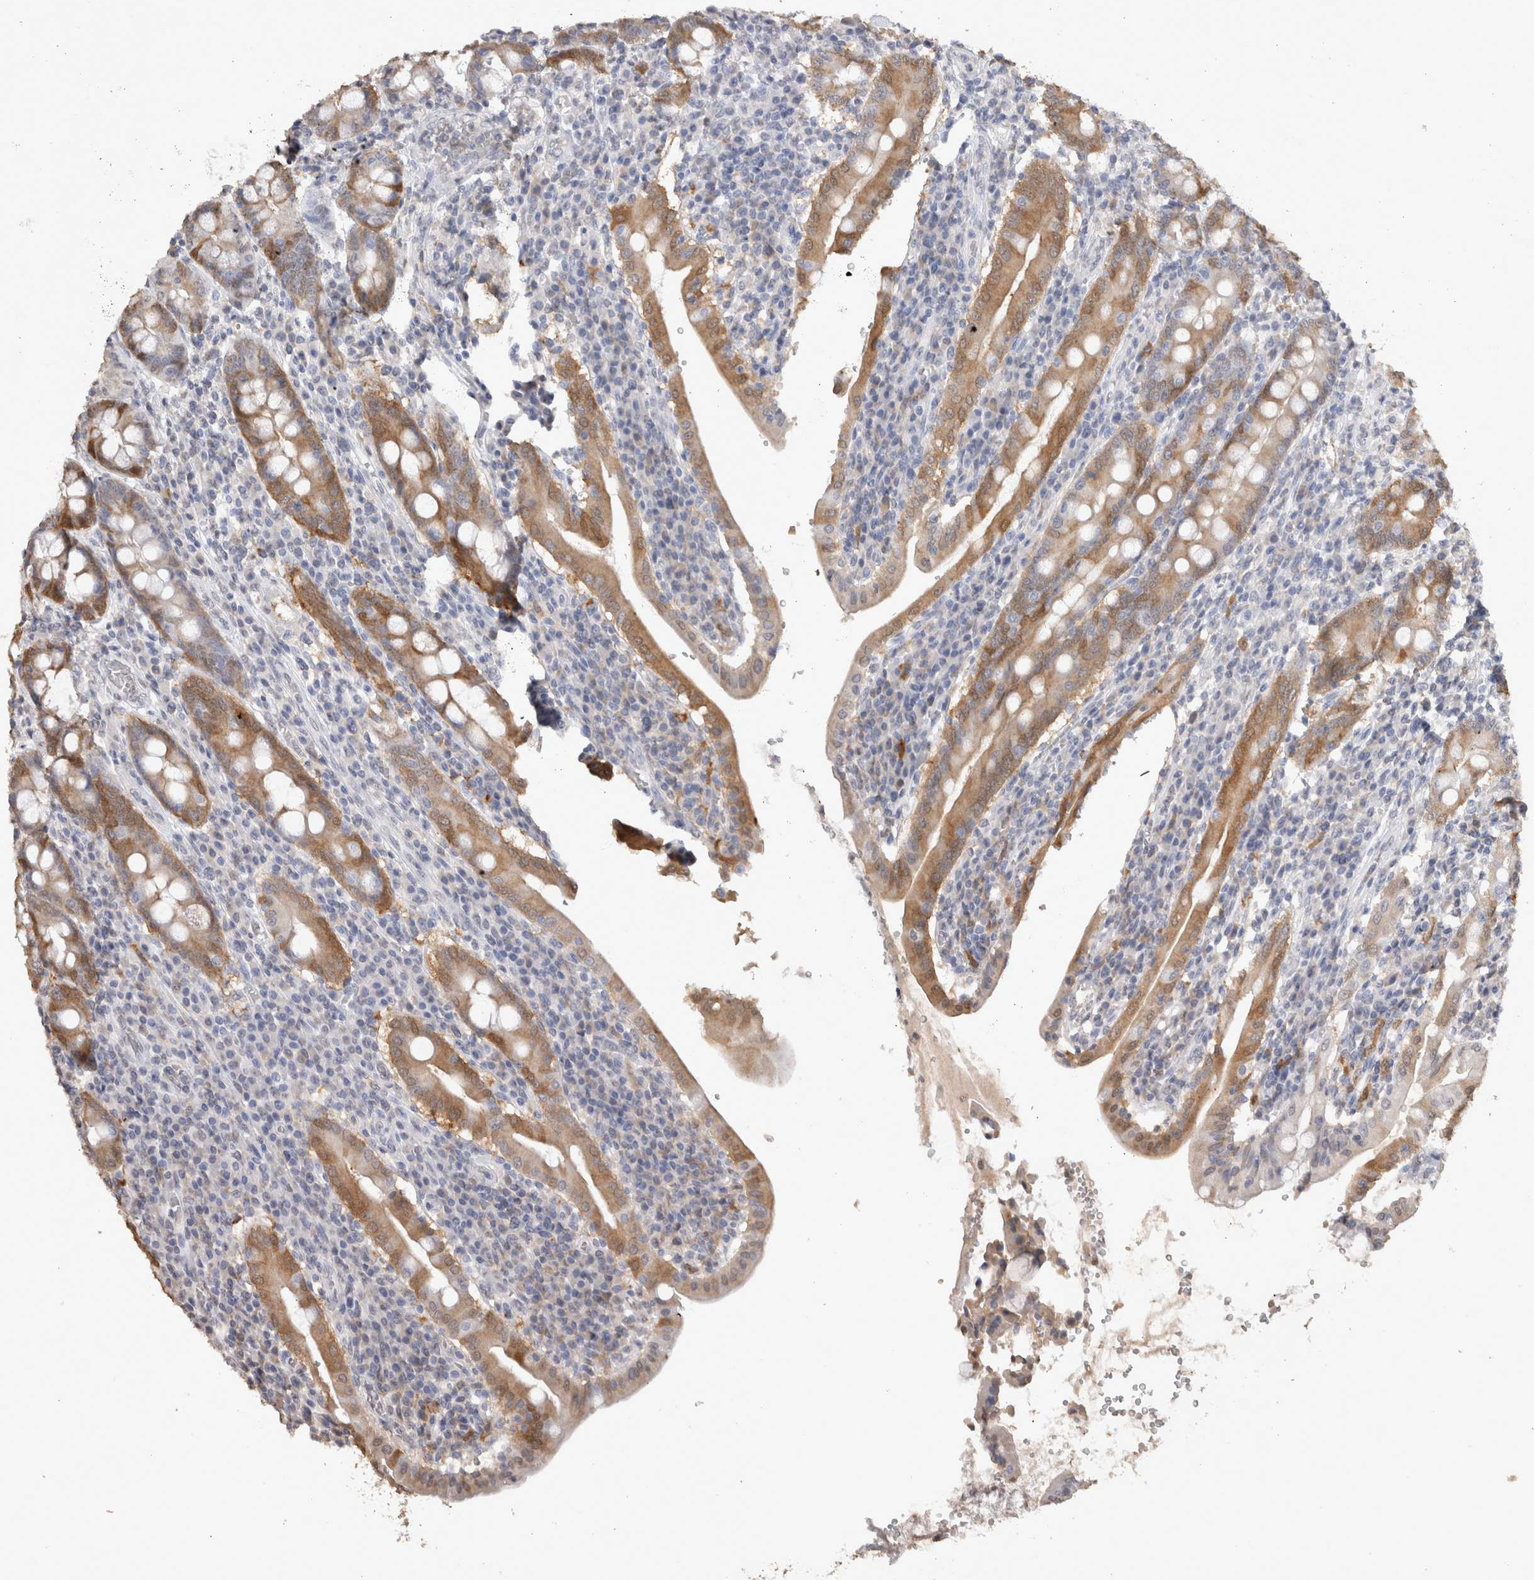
{"staining": {"intensity": "moderate", "quantity": "25%-75%", "location": "cytoplasmic/membranous"}, "tissue": "duodenum", "cell_type": "Glandular cells", "image_type": "normal", "snomed": [{"axis": "morphology", "description": "Normal tissue, NOS"}, {"axis": "morphology", "description": "Adenocarcinoma, NOS"}, {"axis": "topography", "description": "Pancreas"}, {"axis": "topography", "description": "Duodenum"}], "caption": "IHC staining of benign duodenum, which reveals medium levels of moderate cytoplasmic/membranous staining in about 25%-75% of glandular cells indicating moderate cytoplasmic/membranous protein staining. The staining was performed using DAB (3,3'-diaminobenzidine) (brown) for protein detection and nuclei were counterstained in hematoxylin (blue).", "gene": "LGALS2", "patient": {"sex": "male", "age": 50}}